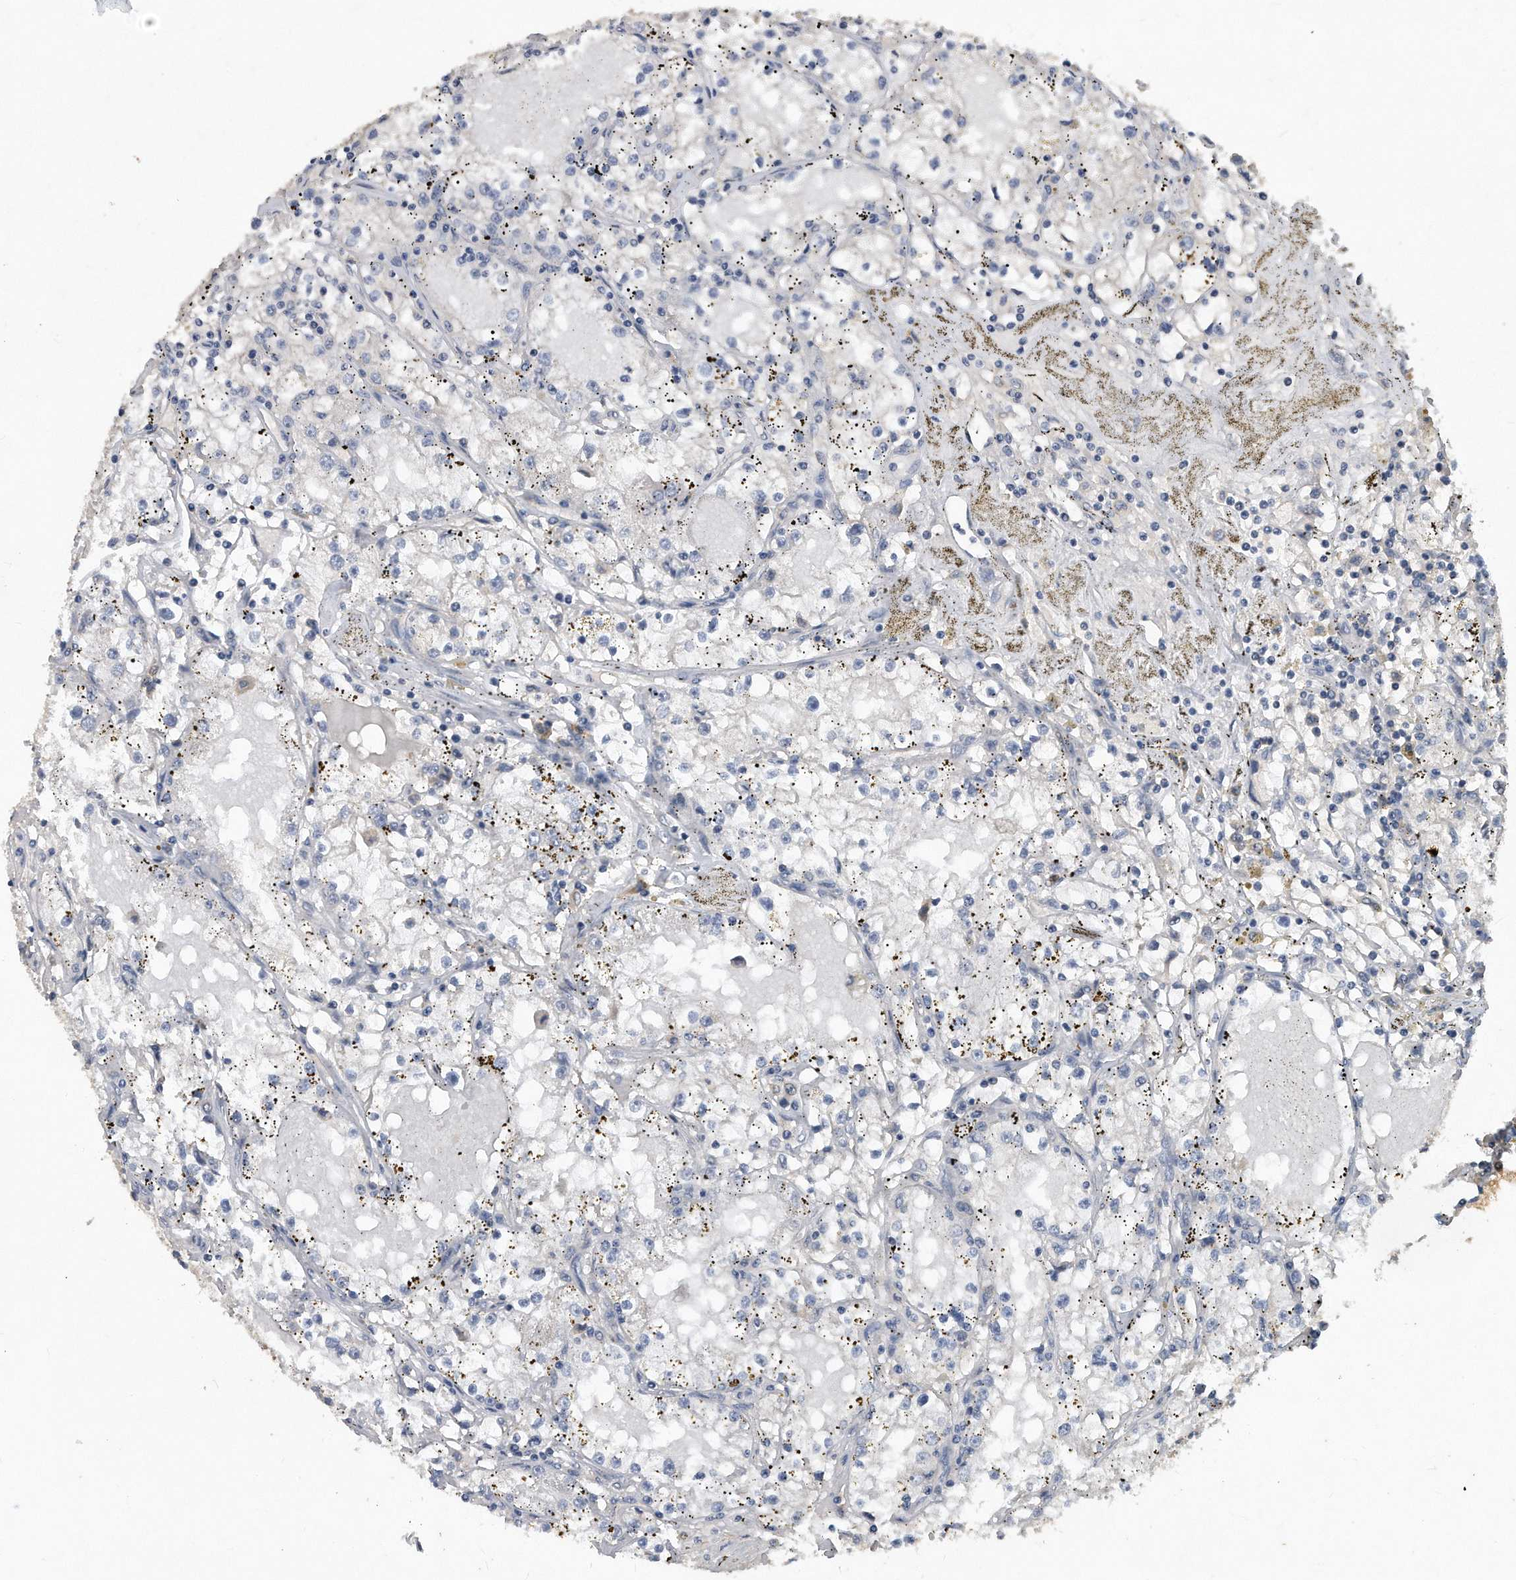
{"staining": {"intensity": "negative", "quantity": "none", "location": "none"}, "tissue": "renal cancer", "cell_type": "Tumor cells", "image_type": "cancer", "snomed": [{"axis": "morphology", "description": "Adenocarcinoma, NOS"}, {"axis": "topography", "description": "Kidney"}], "caption": "This is an immunohistochemistry (IHC) image of renal cancer (adenocarcinoma). There is no positivity in tumor cells.", "gene": "HOMER3", "patient": {"sex": "male", "age": 56}}